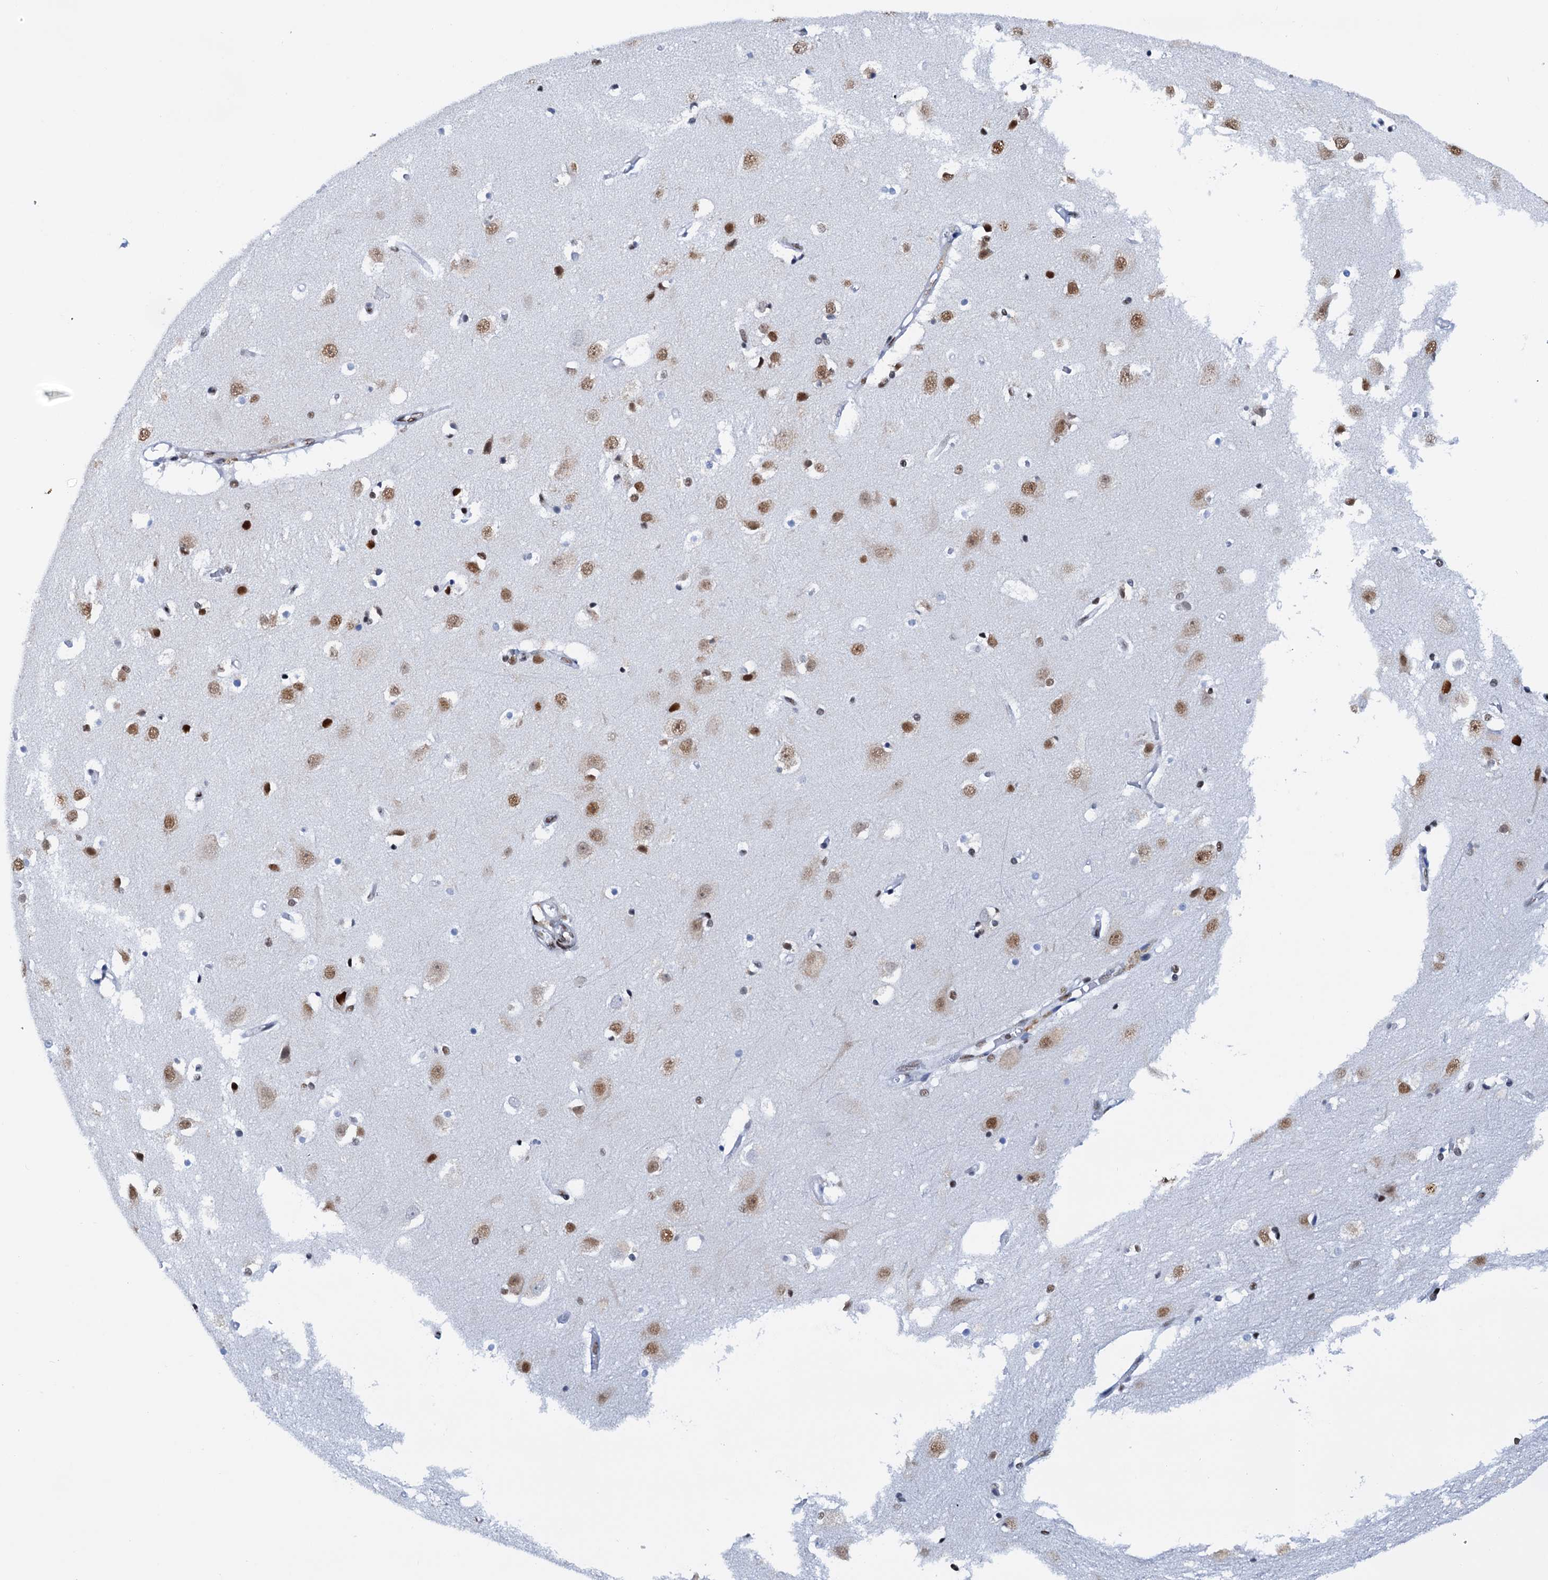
{"staining": {"intensity": "strong", "quantity": ">75%", "location": "nuclear"}, "tissue": "cerebral cortex", "cell_type": "Endothelial cells", "image_type": "normal", "snomed": [{"axis": "morphology", "description": "Normal tissue, NOS"}, {"axis": "topography", "description": "Cerebral cortex"}], "caption": "IHC photomicrograph of normal cerebral cortex: cerebral cortex stained using immunohistochemistry (IHC) displays high levels of strong protein expression localized specifically in the nuclear of endothelial cells, appearing as a nuclear brown color.", "gene": "SLTM", "patient": {"sex": "male", "age": 54}}